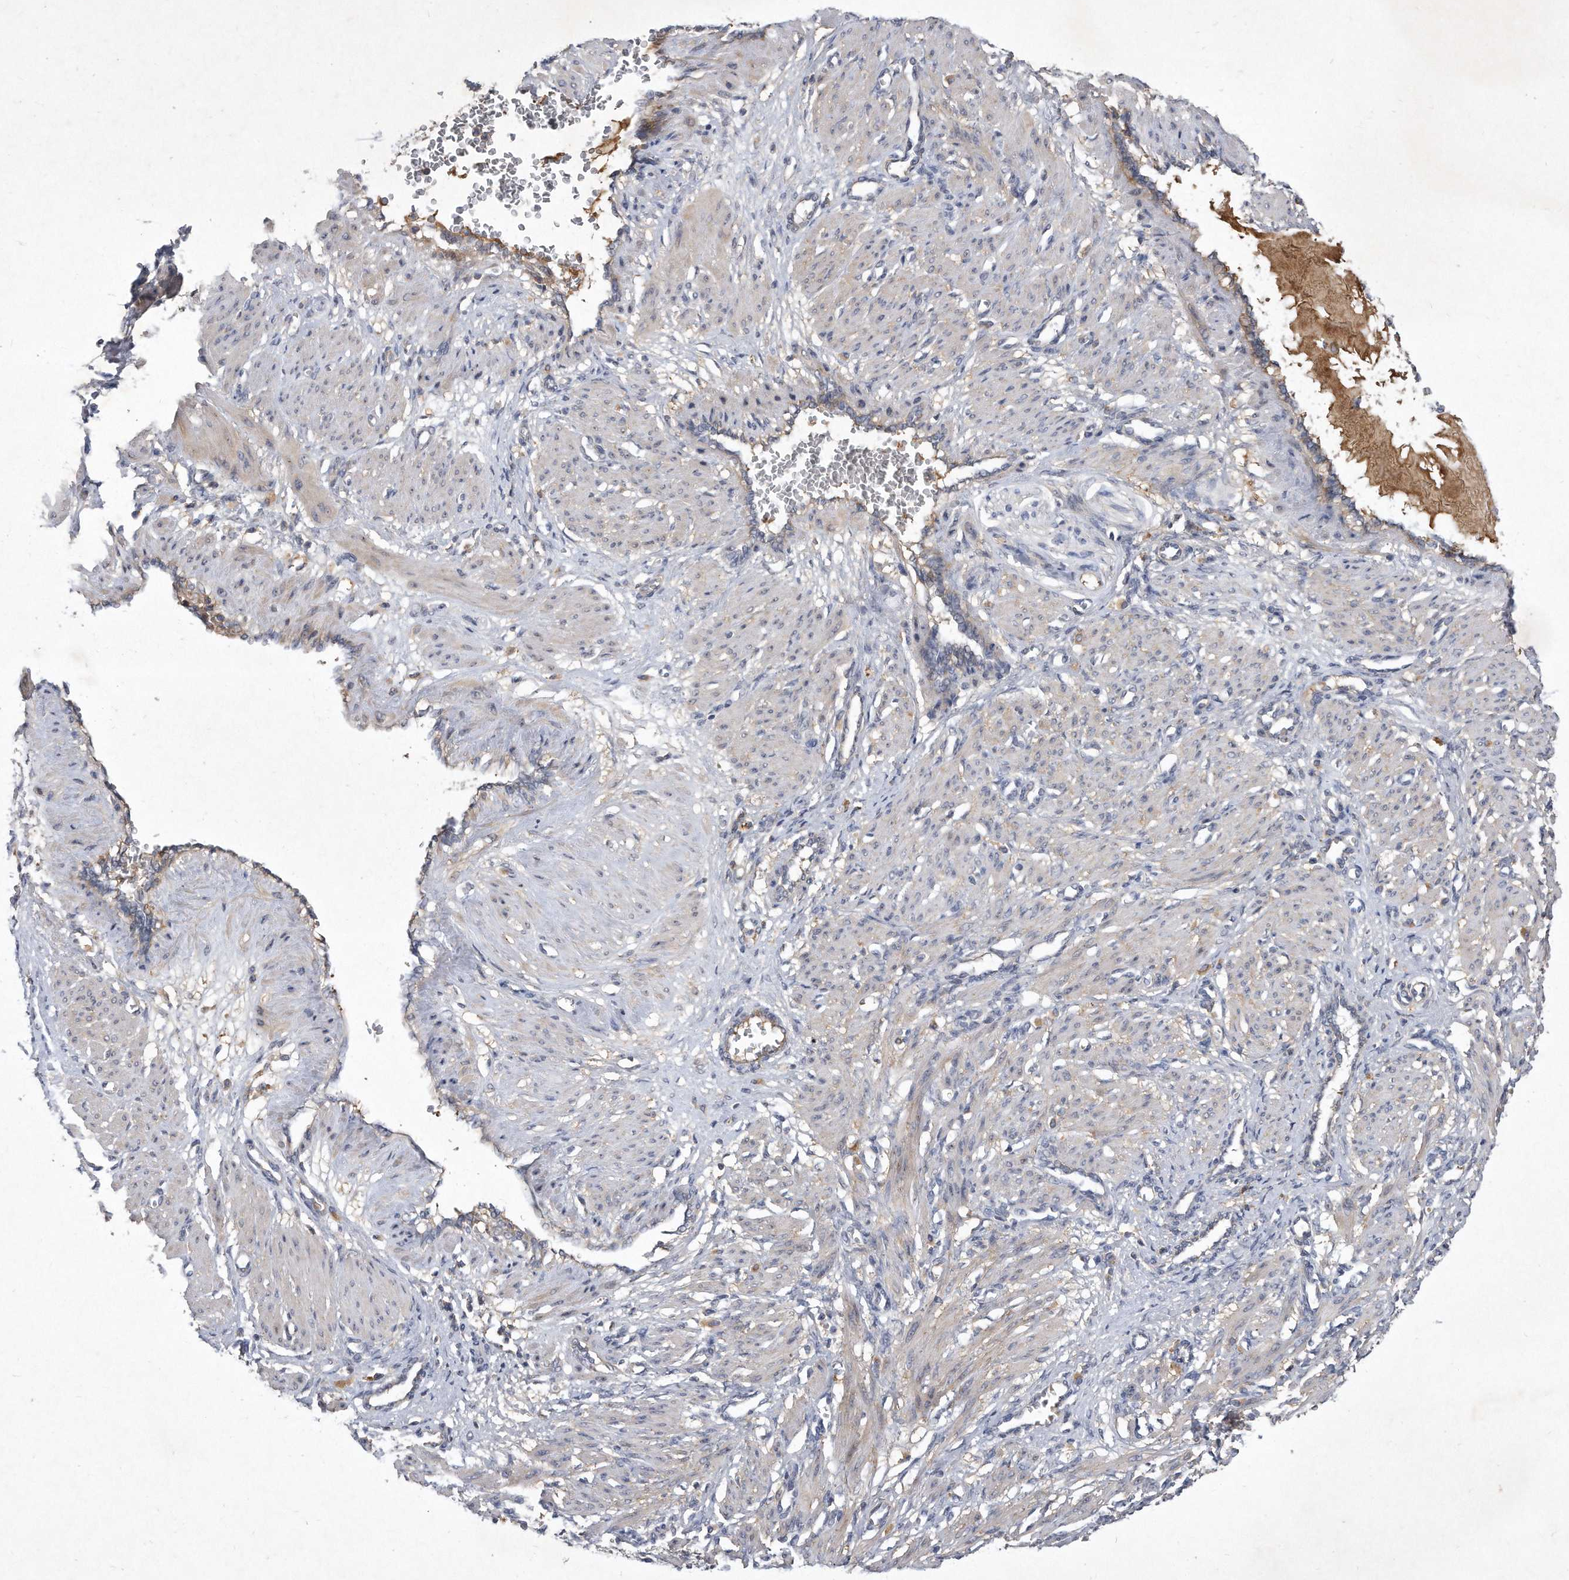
{"staining": {"intensity": "negative", "quantity": "none", "location": "none"}, "tissue": "smooth muscle", "cell_type": "Smooth muscle cells", "image_type": "normal", "snomed": [{"axis": "morphology", "description": "Normal tissue, NOS"}, {"axis": "topography", "description": "Endometrium"}], "caption": "IHC micrograph of benign smooth muscle: smooth muscle stained with DAB (3,3'-diaminobenzidine) reveals no significant protein positivity in smooth muscle cells. (Stains: DAB immunohistochemistry (IHC) with hematoxylin counter stain, Microscopy: brightfield microscopy at high magnification).", "gene": "PGBD2", "patient": {"sex": "female", "age": 33}}